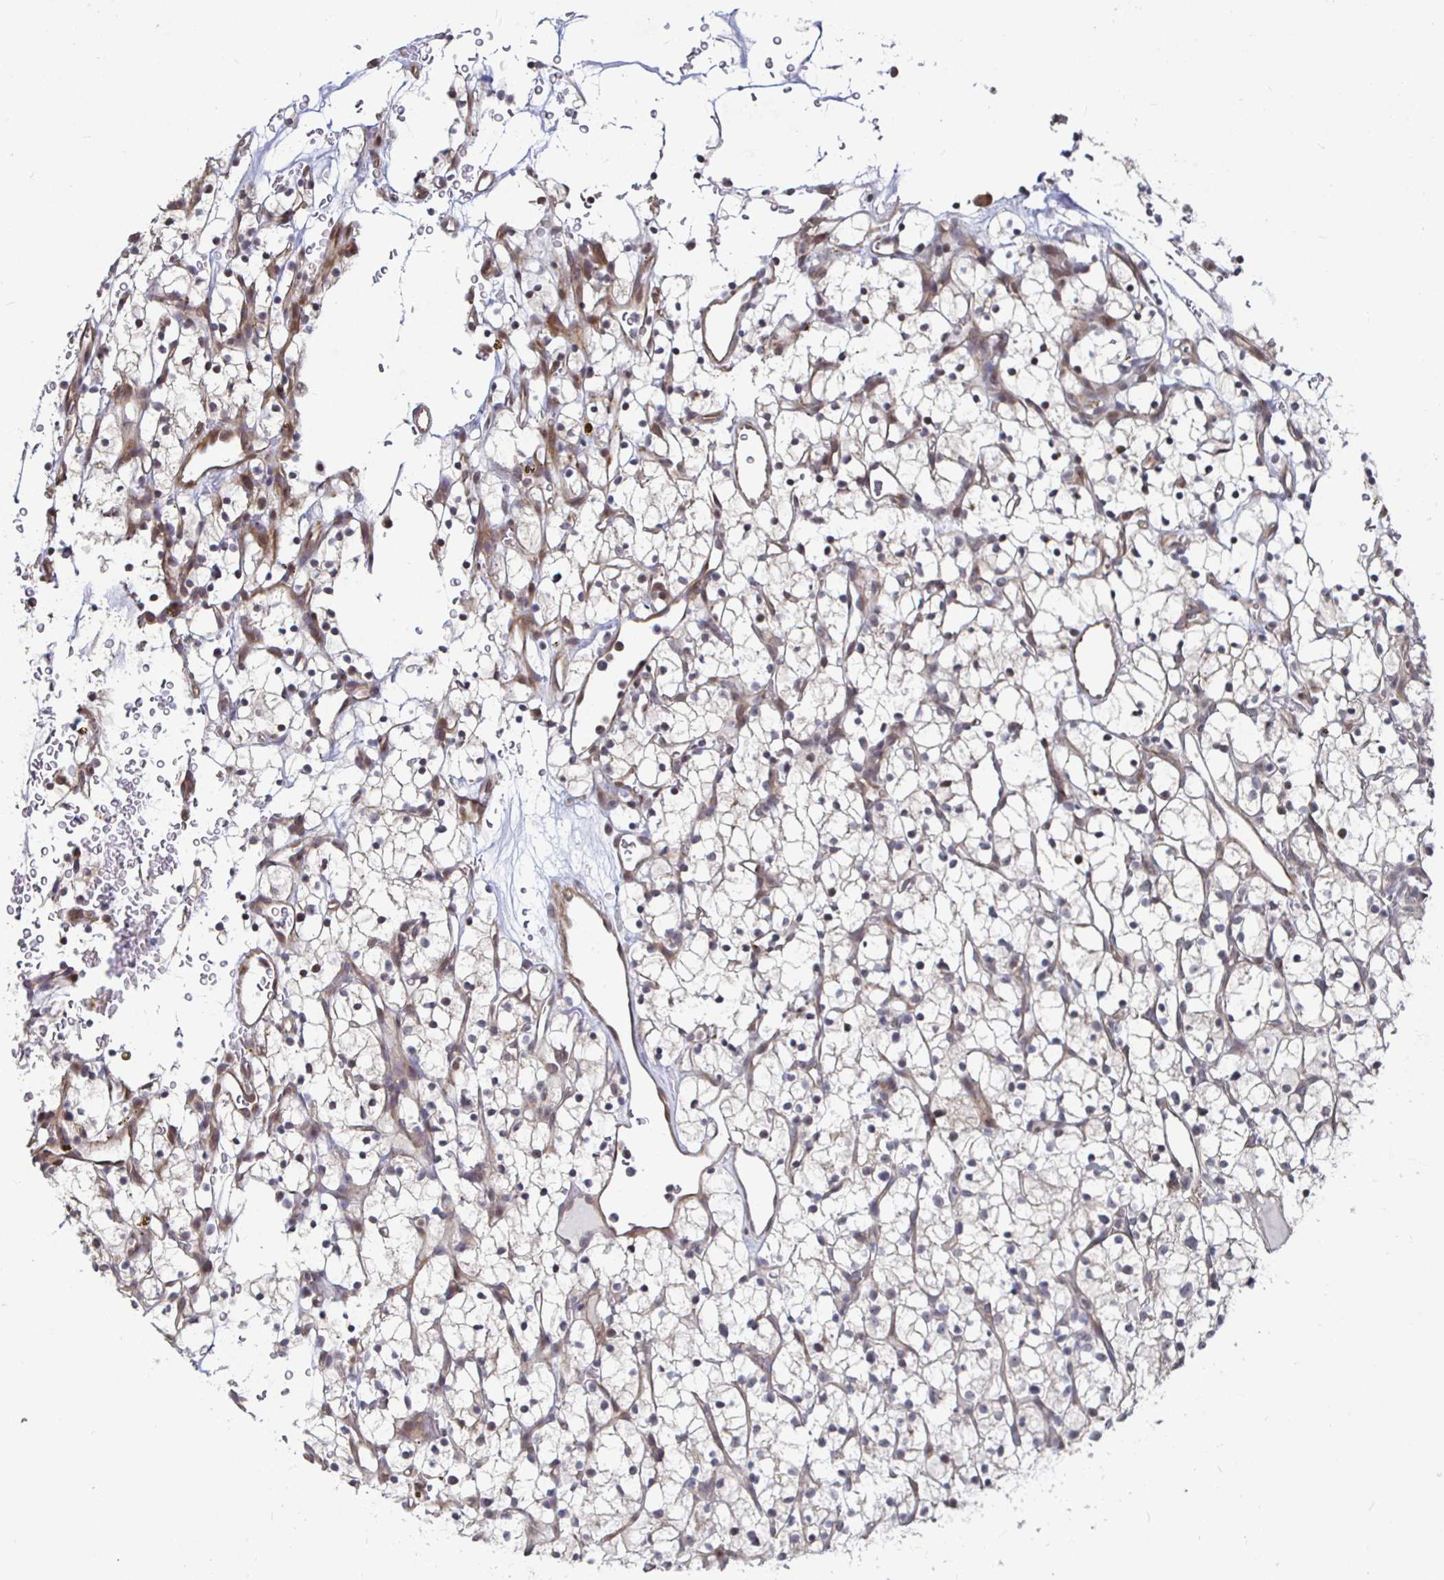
{"staining": {"intensity": "negative", "quantity": "none", "location": "none"}, "tissue": "renal cancer", "cell_type": "Tumor cells", "image_type": "cancer", "snomed": [{"axis": "morphology", "description": "Adenocarcinoma, NOS"}, {"axis": "topography", "description": "Kidney"}], "caption": "Micrograph shows no significant protein staining in tumor cells of renal cancer. (DAB immunohistochemistry with hematoxylin counter stain).", "gene": "CAPN11", "patient": {"sex": "female", "age": 64}}